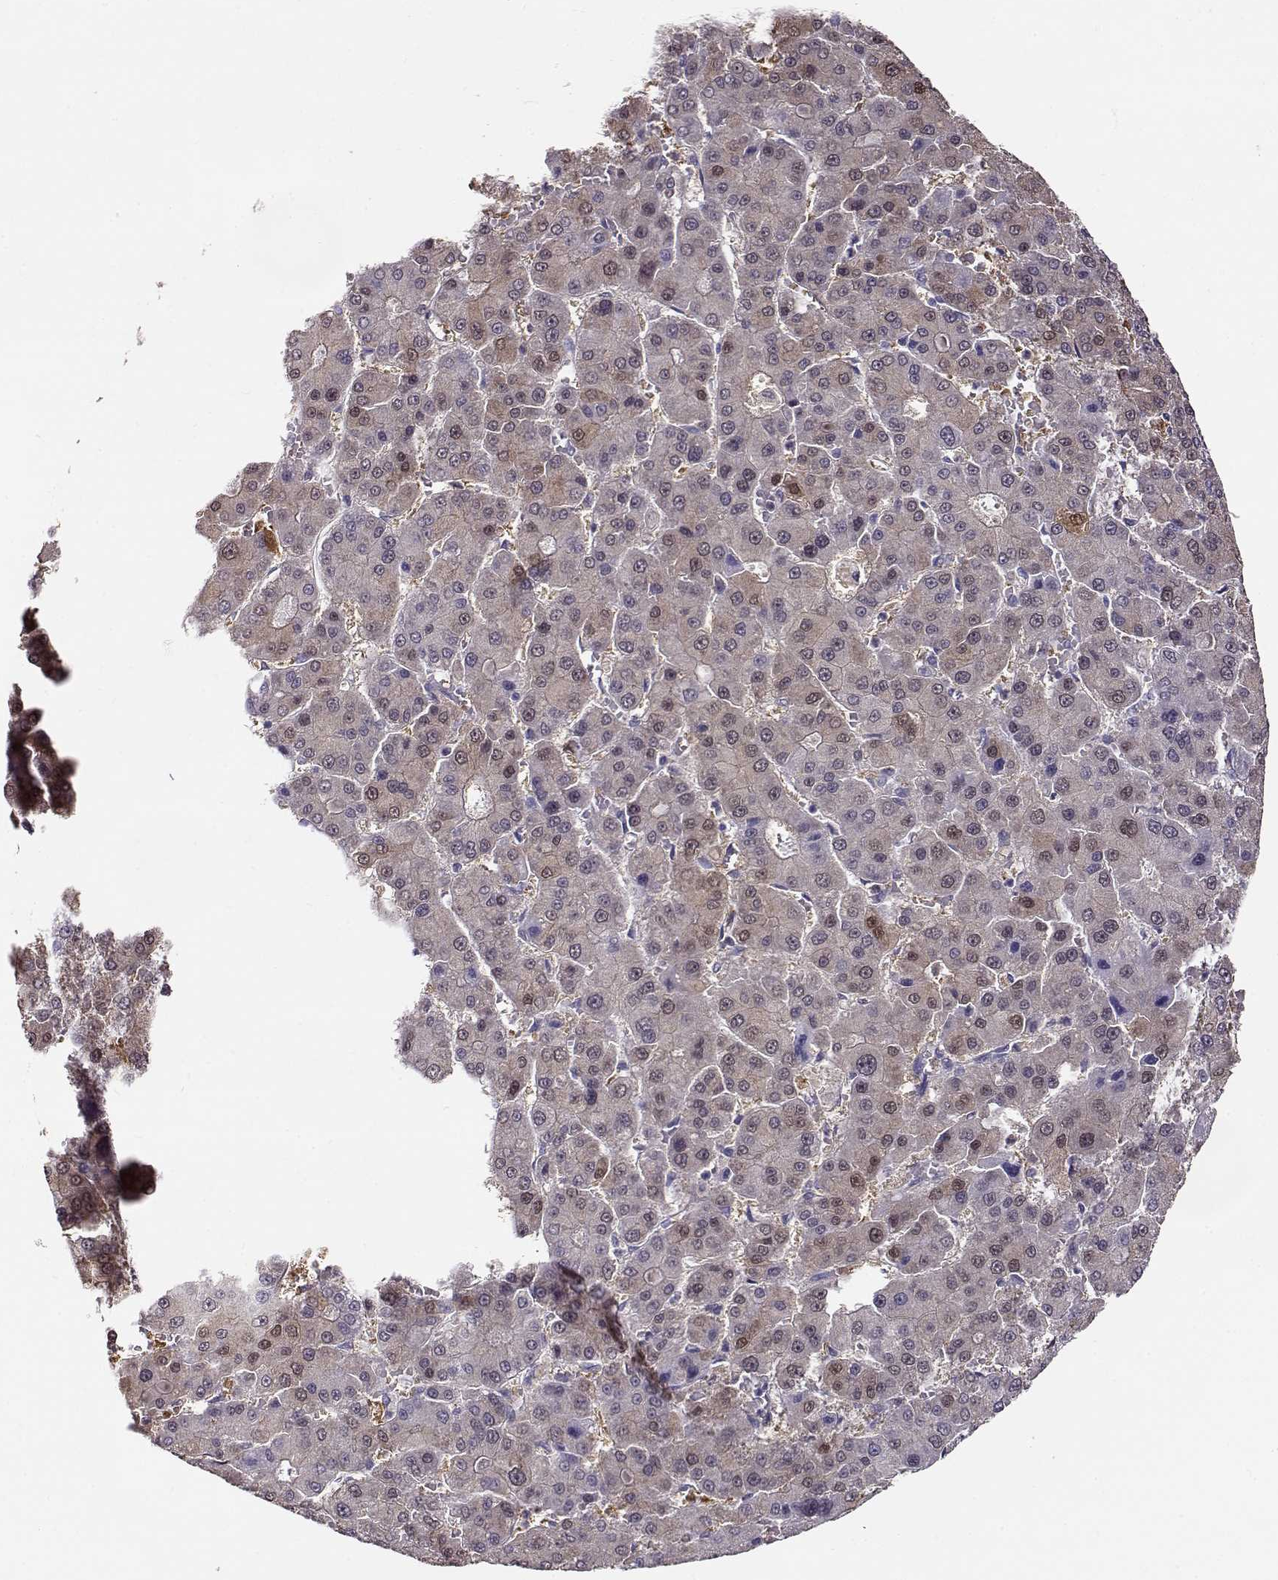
{"staining": {"intensity": "weak", "quantity": "<25%", "location": "nuclear"}, "tissue": "liver cancer", "cell_type": "Tumor cells", "image_type": "cancer", "snomed": [{"axis": "morphology", "description": "Carcinoma, Hepatocellular, NOS"}, {"axis": "topography", "description": "Liver"}], "caption": "Immunohistochemical staining of liver cancer (hepatocellular carcinoma) reveals no significant expression in tumor cells.", "gene": "CCR8", "patient": {"sex": "male", "age": 70}}